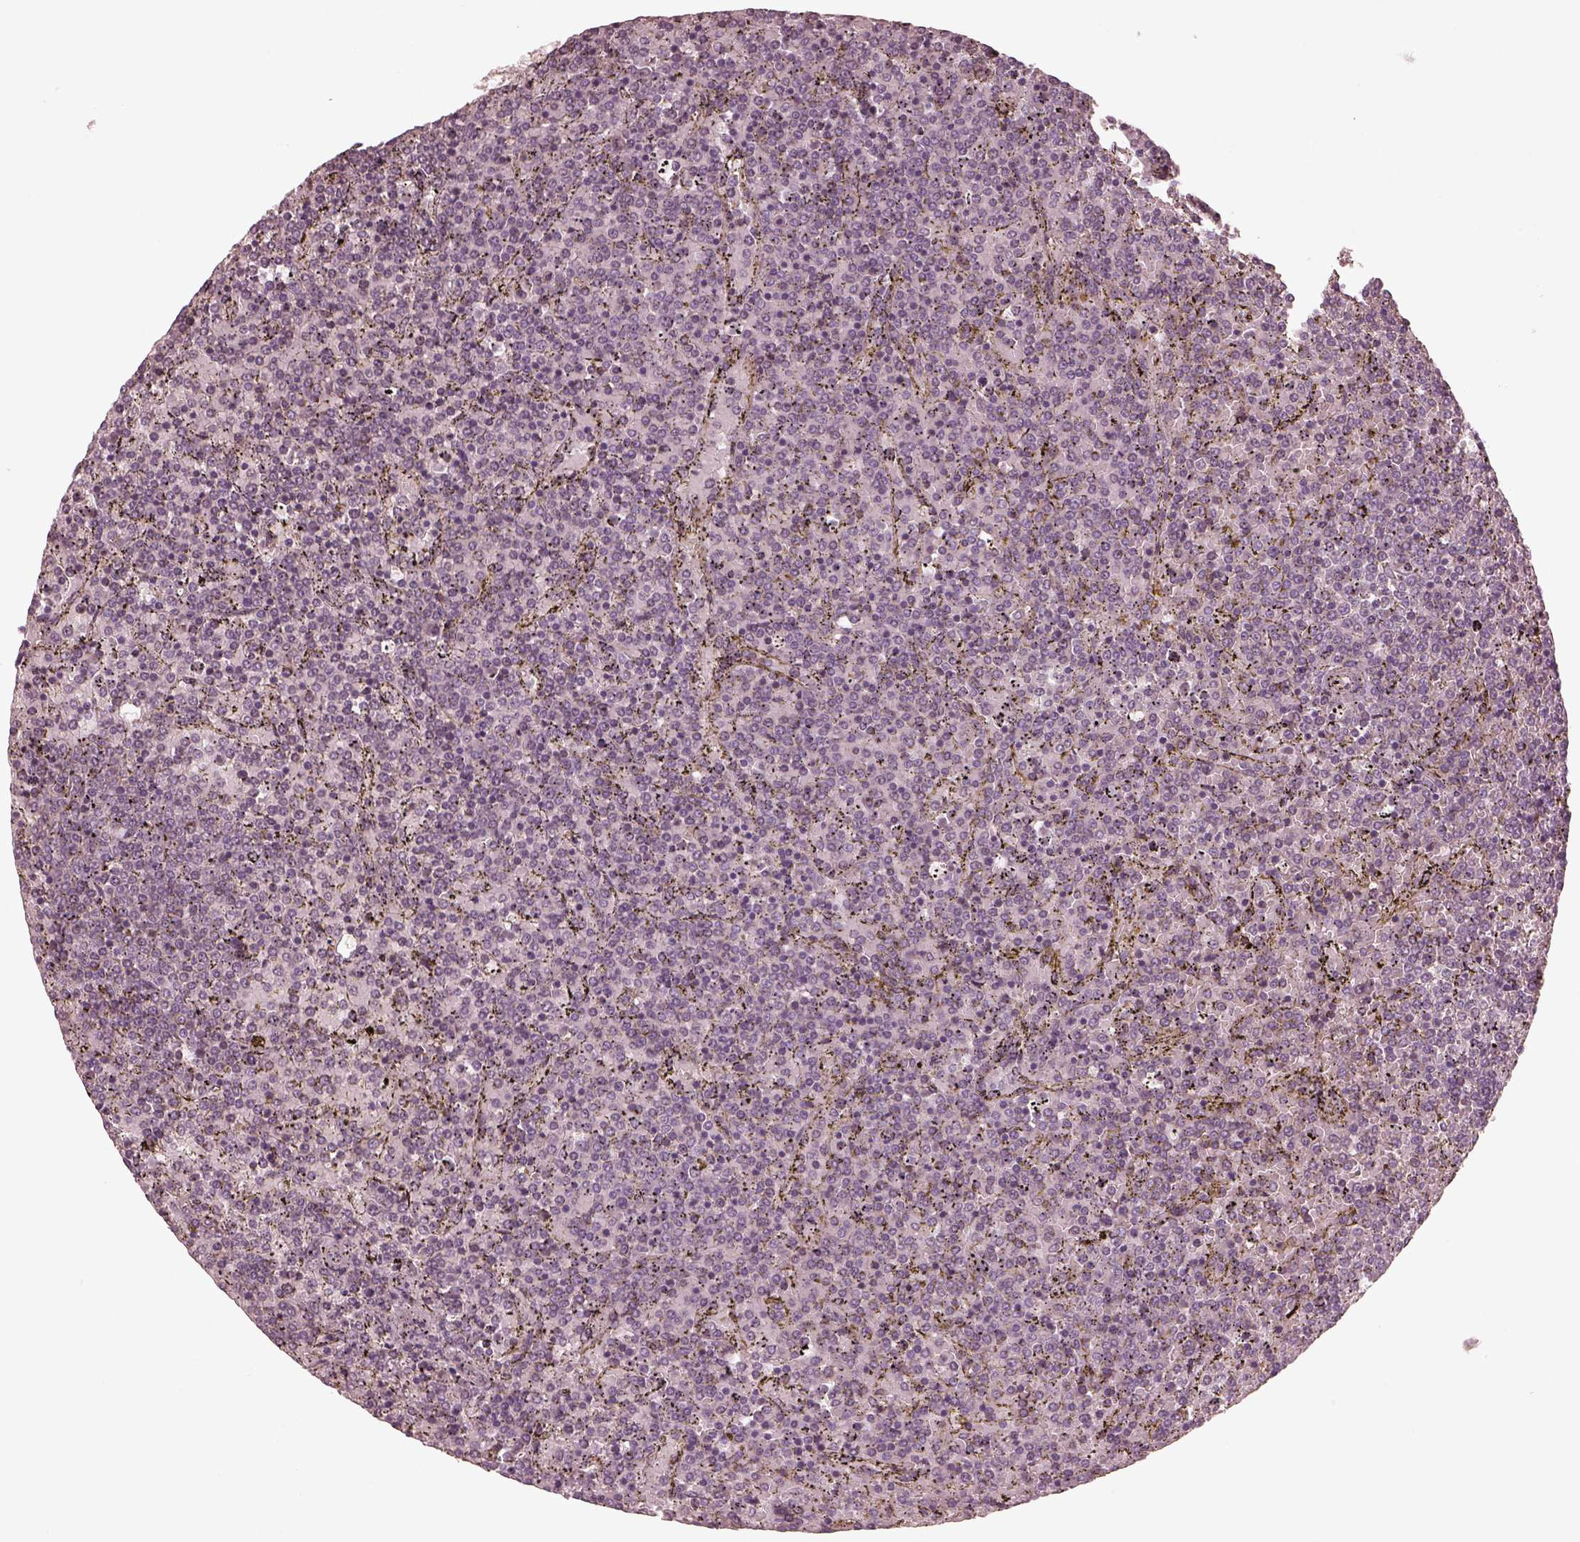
{"staining": {"intensity": "negative", "quantity": "none", "location": "none"}, "tissue": "lymphoma", "cell_type": "Tumor cells", "image_type": "cancer", "snomed": [{"axis": "morphology", "description": "Malignant lymphoma, non-Hodgkin's type, Low grade"}, {"axis": "topography", "description": "Spleen"}], "caption": "This is an immunohistochemistry micrograph of human lymphoma. There is no expression in tumor cells.", "gene": "VWA5B1", "patient": {"sex": "female", "age": 77}}